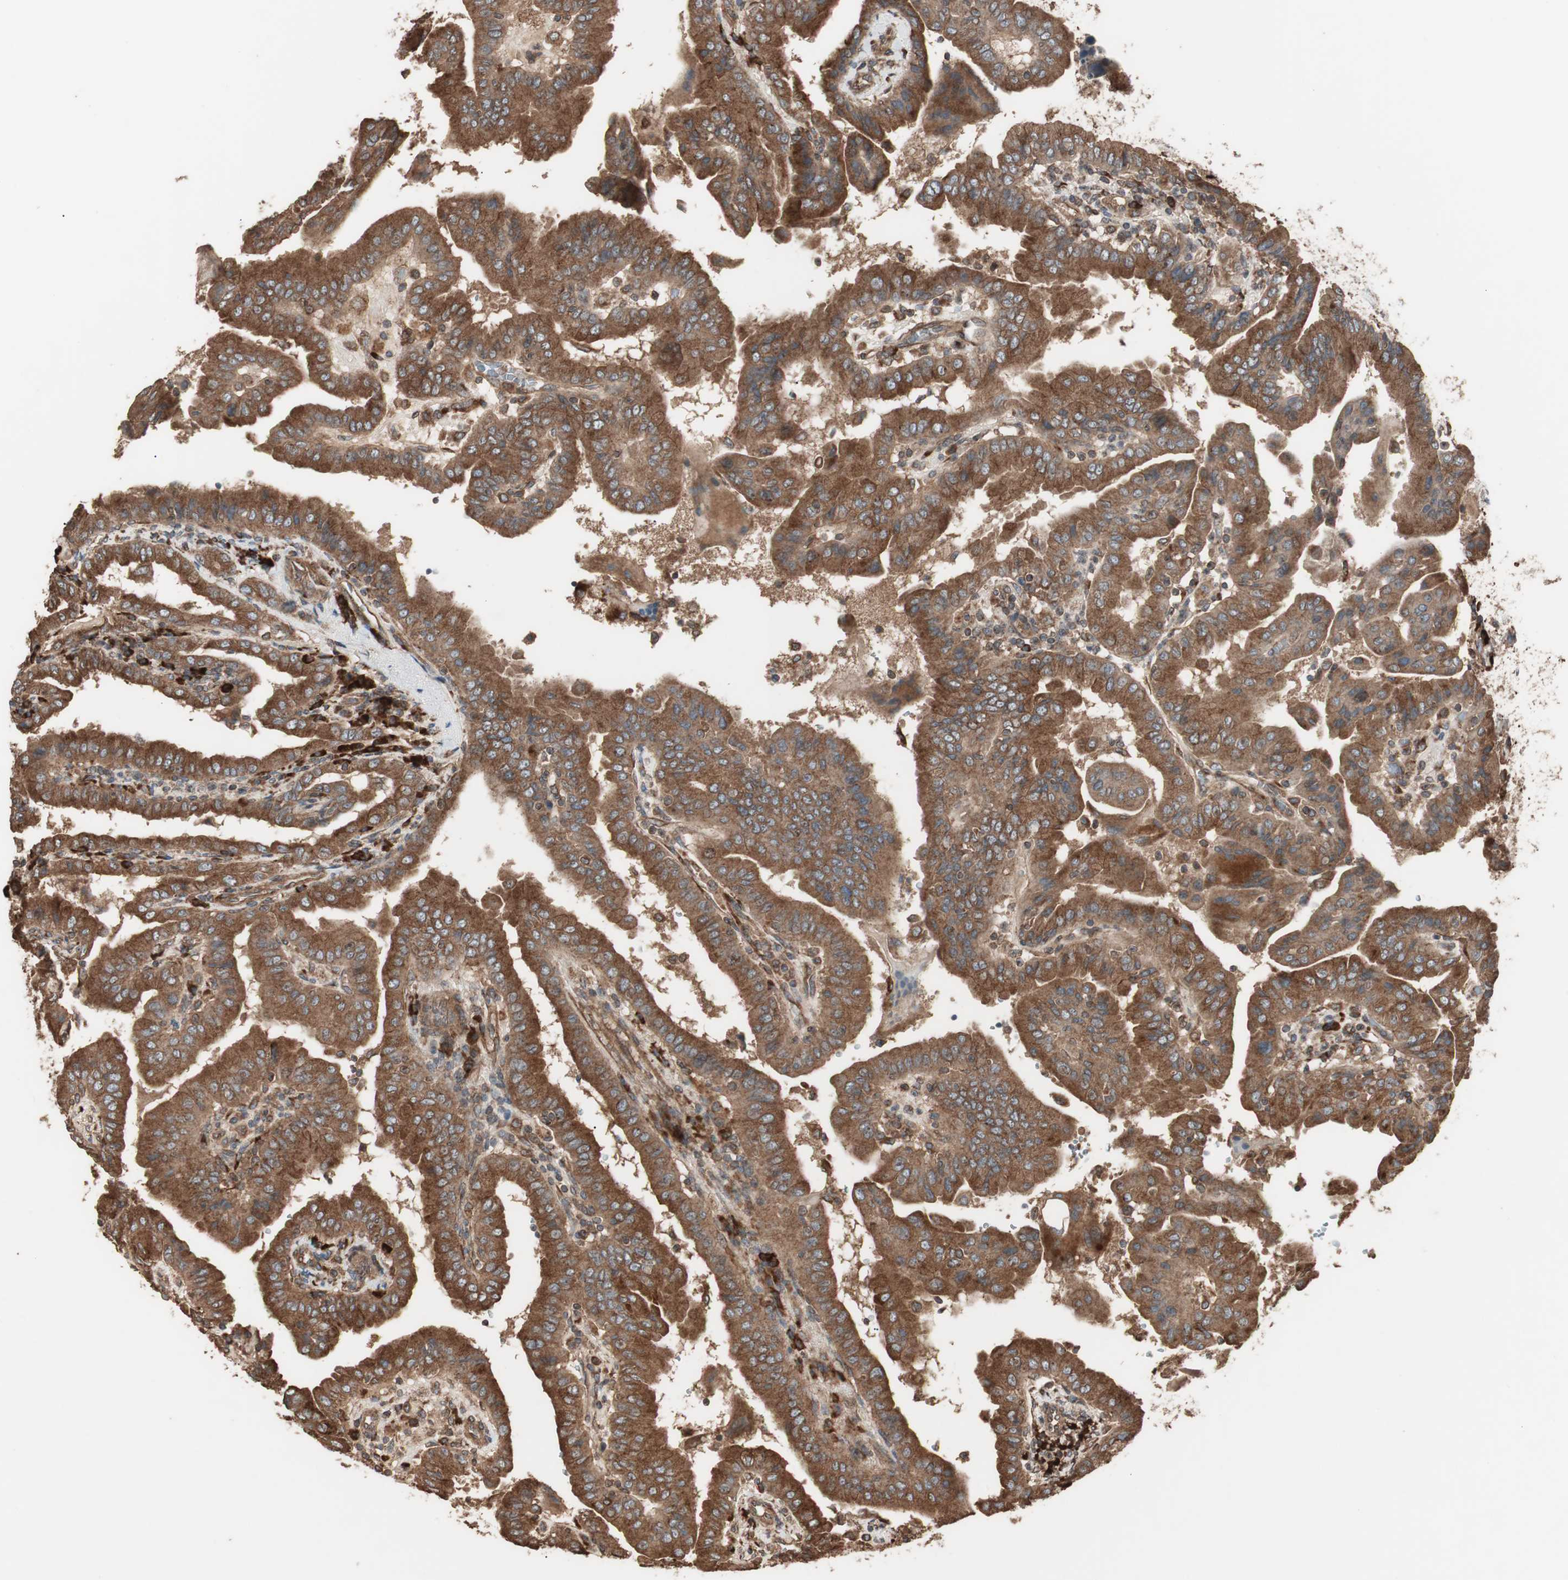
{"staining": {"intensity": "strong", "quantity": ">75%", "location": "cytoplasmic/membranous"}, "tissue": "thyroid cancer", "cell_type": "Tumor cells", "image_type": "cancer", "snomed": [{"axis": "morphology", "description": "Papillary adenocarcinoma, NOS"}, {"axis": "topography", "description": "Thyroid gland"}], "caption": "The image shows immunohistochemical staining of thyroid cancer. There is strong cytoplasmic/membranous positivity is present in about >75% of tumor cells.", "gene": "LZTS1", "patient": {"sex": "male", "age": 33}}